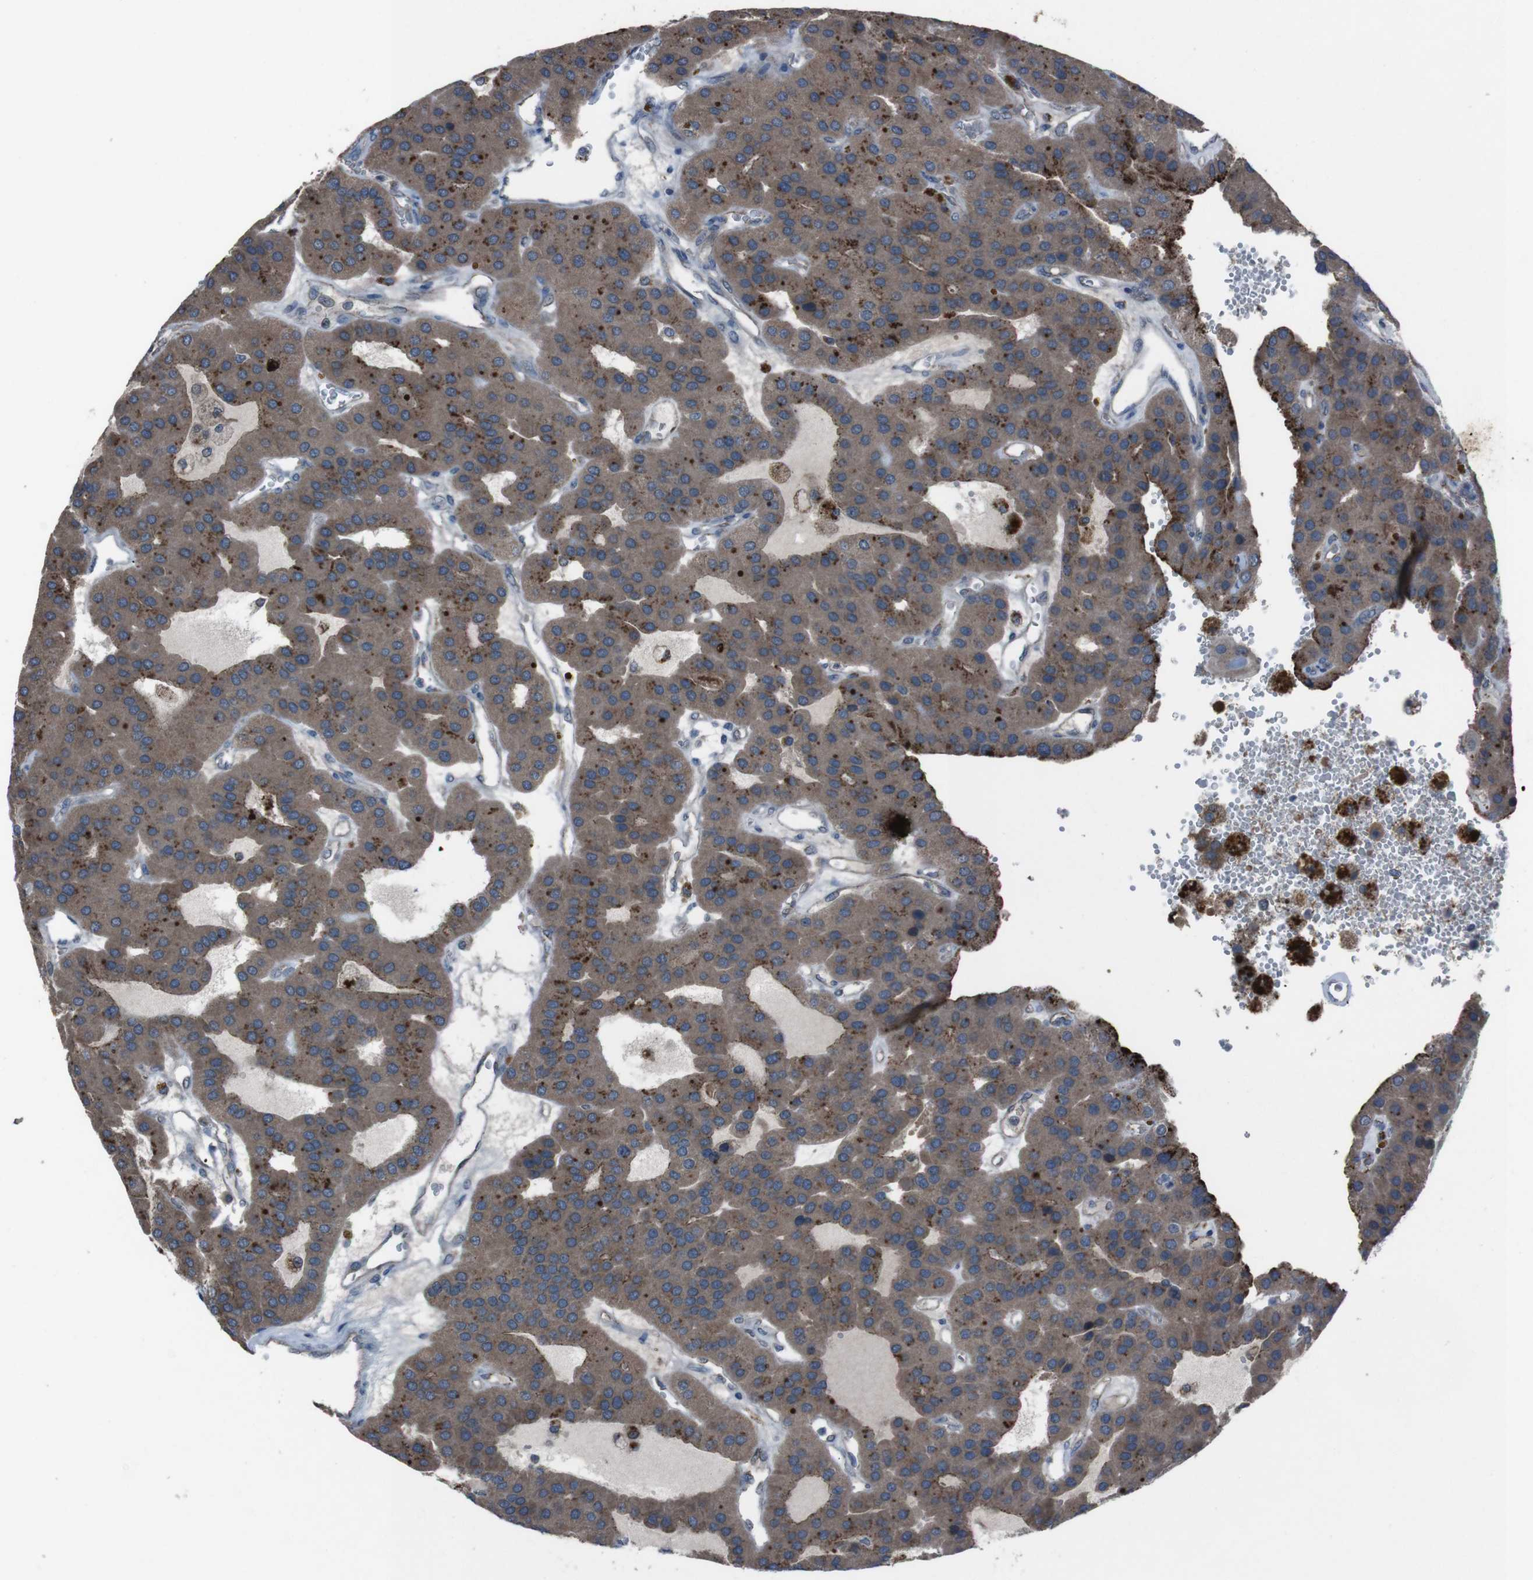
{"staining": {"intensity": "moderate", "quantity": ">75%", "location": "cytoplasmic/membranous"}, "tissue": "parathyroid gland", "cell_type": "Glandular cells", "image_type": "normal", "snomed": [{"axis": "morphology", "description": "Normal tissue, NOS"}, {"axis": "morphology", "description": "Adenoma, NOS"}, {"axis": "topography", "description": "Parathyroid gland"}], "caption": "Immunohistochemical staining of normal parathyroid gland exhibits >75% levels of moderate cytoplasmic/membranous protein positivity in approximately >75% of glandular cells. The staining was performed using DAB, with brown indicating positive protein expression. Nuclei are stained blue with hematoxylin.", "gene": "EFNA5", "patient": {"sex": "female", "age": 86}}